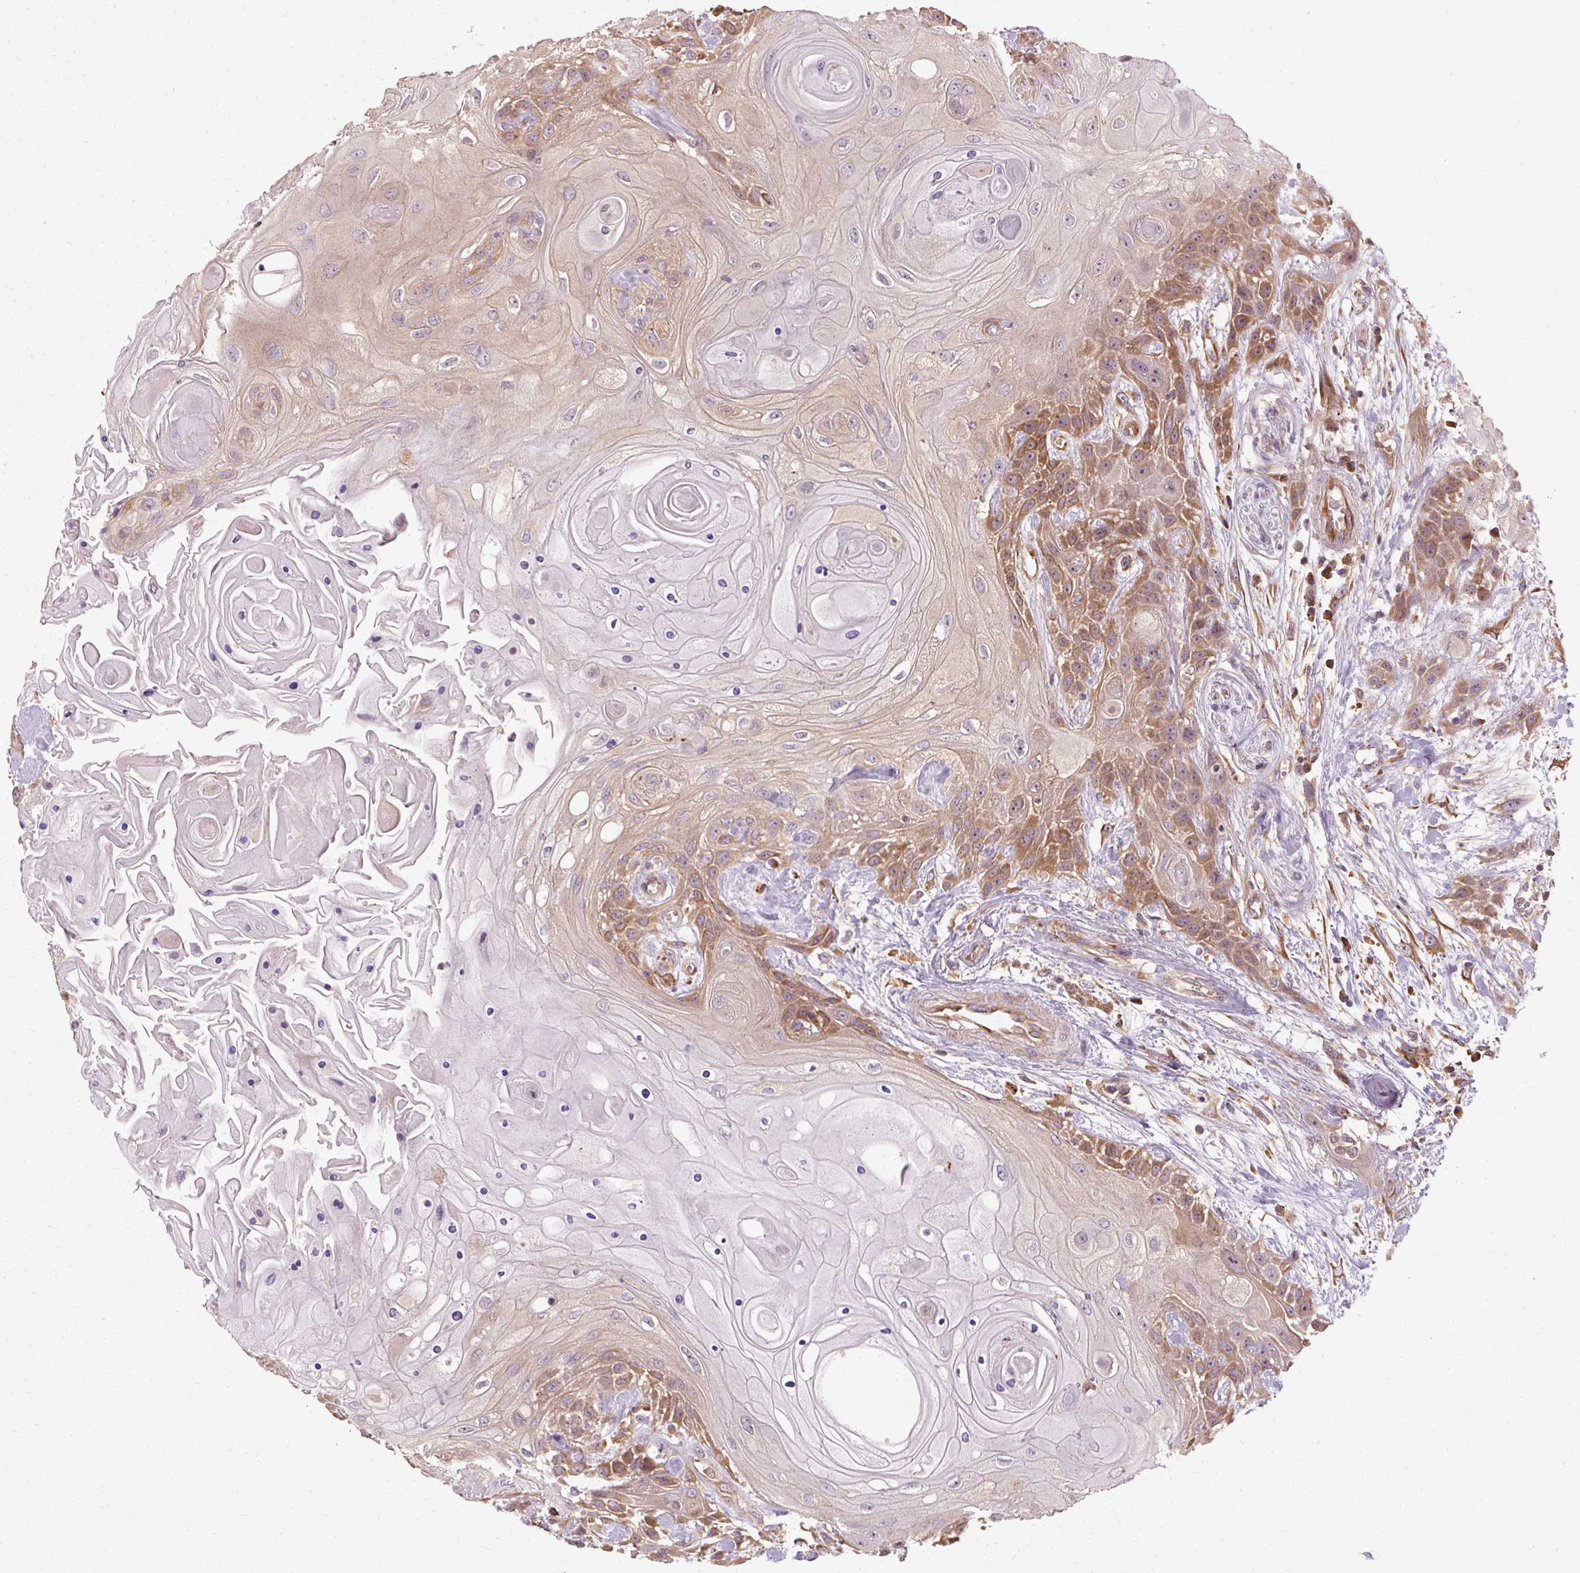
{"staining": {"intensity": "moderate", "quantity": "25%-75%", "location": "cytoplasmic/membranous"}, "tissue": "head and neck cancer", "cell_type": "Tumor cells", "image_type": "cancer", "snomed": [{"axis": "morphology", "description": "Squamous cell carcinoma, NOS"}, {"axis": "topography", "description": "Head-Neck"}], "caption": "IHC micrograph of neoplastic tissue: squamous cell carcinoma (head and neck) stained using IHC reveals medium levels of moderate protein expression localized specifically in the cytoplasmic/membranous of tumor cells, appearing as a cytoplasmic/membranous brown color.", "gene": "TBC1D4", "patient": {"sex": "female", "age": 43}}